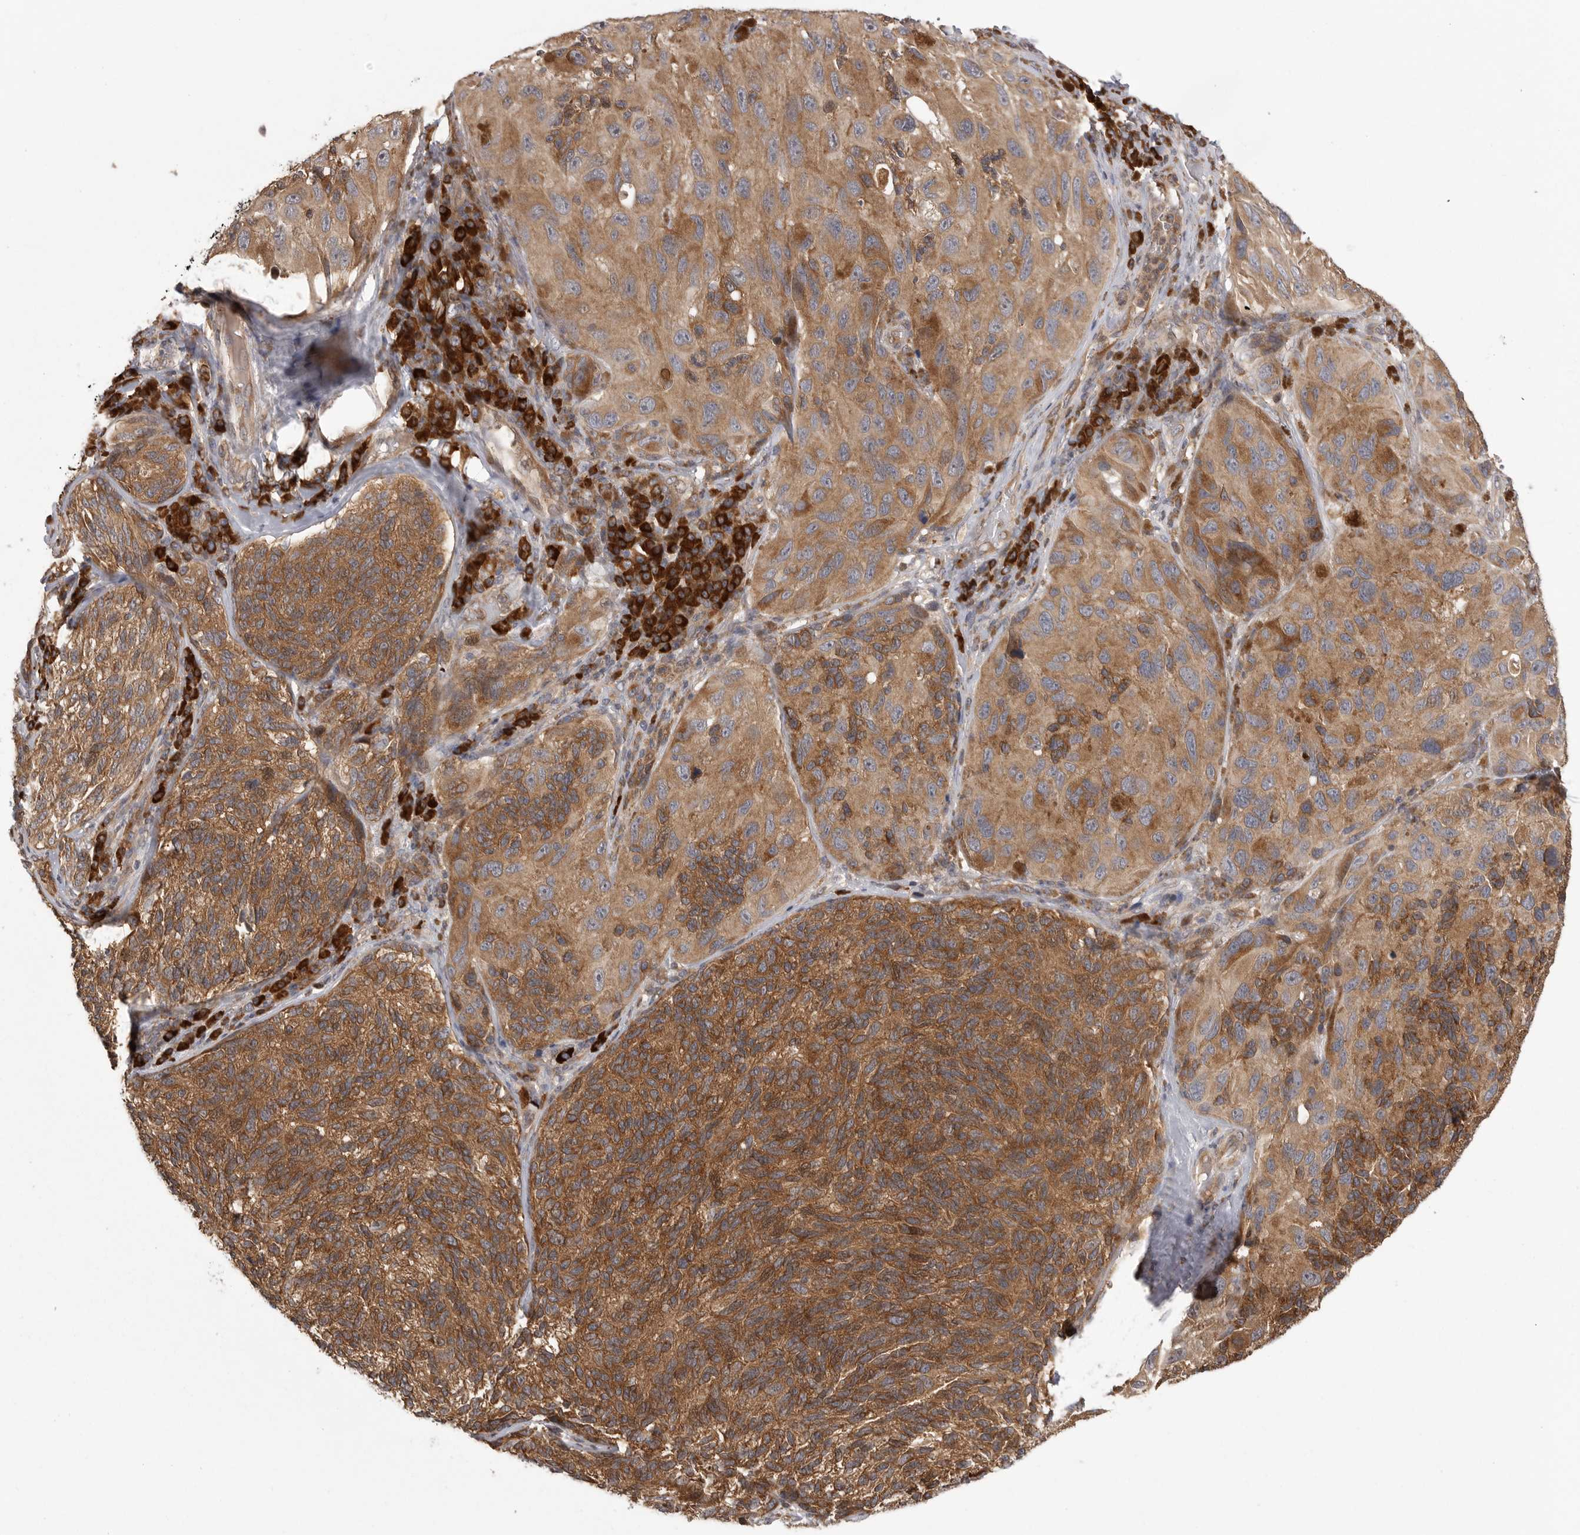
{"staining": {"intensity": "moderate", "quantity": ">75%", "location": "cytoplasmic/membranous"}, "tissue": "melanoma", "cell_type": "Tumor cells", "image_type": "cancer", "snomed": [{"axis": "morphology", "description": "Malignant melanoma, NOS"}, {"axis": "topography", "description": "Skin"}], "caption": "DAB immunohistochemical staining of melanoma reveals moderate cytoplasmic/membranous protein expression in approximately >75% of tumor cells. The staining was performed using DAB, with brown indicating positive protein expression. Nuclei are stained blue with hematoxylin.", "gene": "OXR1", "patient": {"sex": "female", "age": 73}}